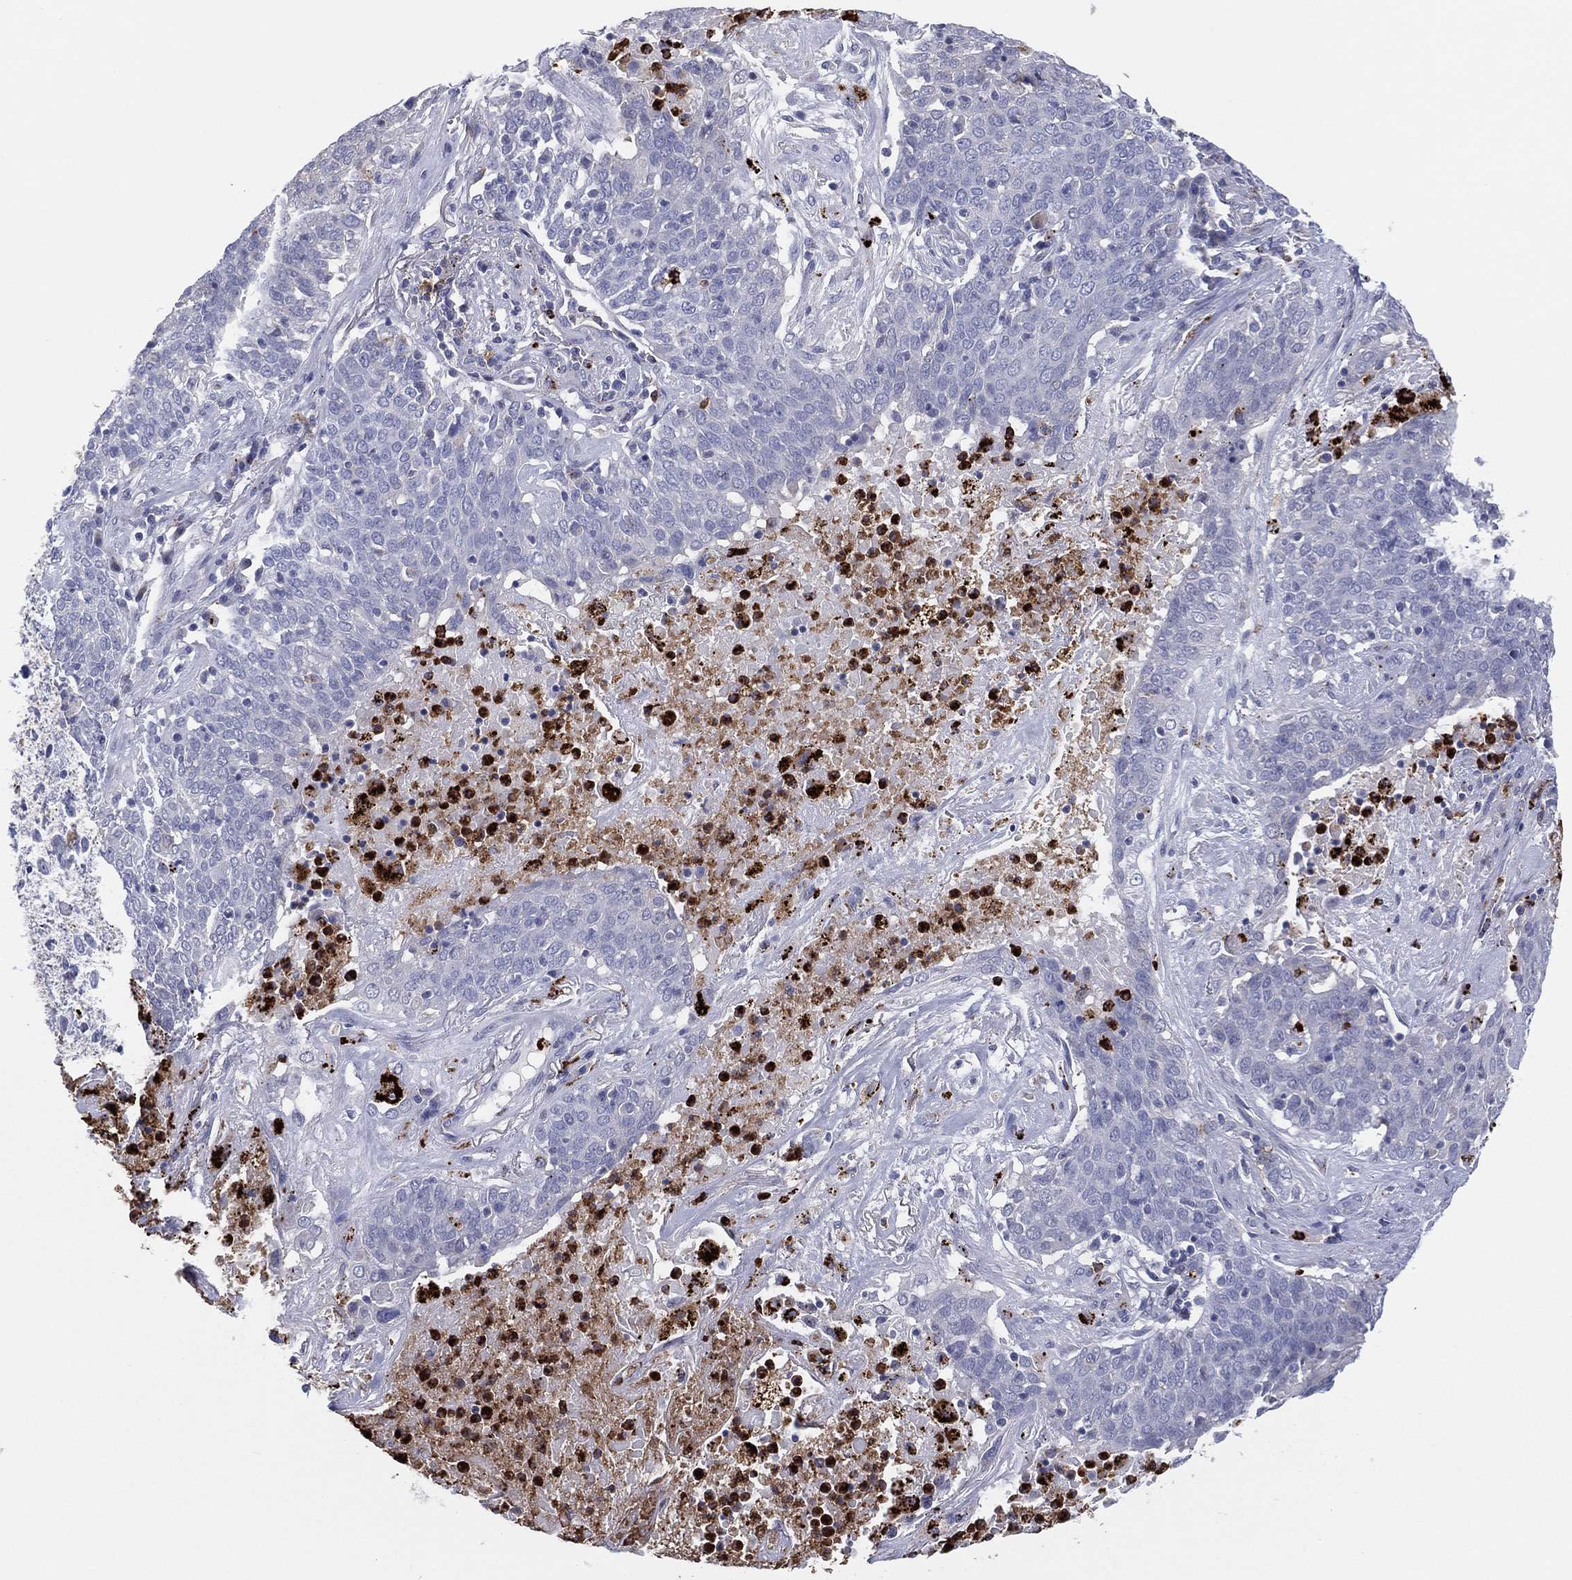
{"staining": {"intensity": "negative", "quantity": "none", "location": "none"}, "tissue": "lung cancer", "cell_type": "Tumor cells", "image_type": "cancer", "snomed": [{"axis": "morphology", "description": "Squamous cell carcinoma, NOS"}, {"axis": "topography", "description": "Lung"}], "caption": "High power microscopy histopathology image of an immunohistochemistry micrograph of lung squamous cell carcinoma, revealing no significant staining in tumor cells. Nuclei are stained in blue.", "gene": "PLAC8", "patient": {"sex": "male", "age": 82}}